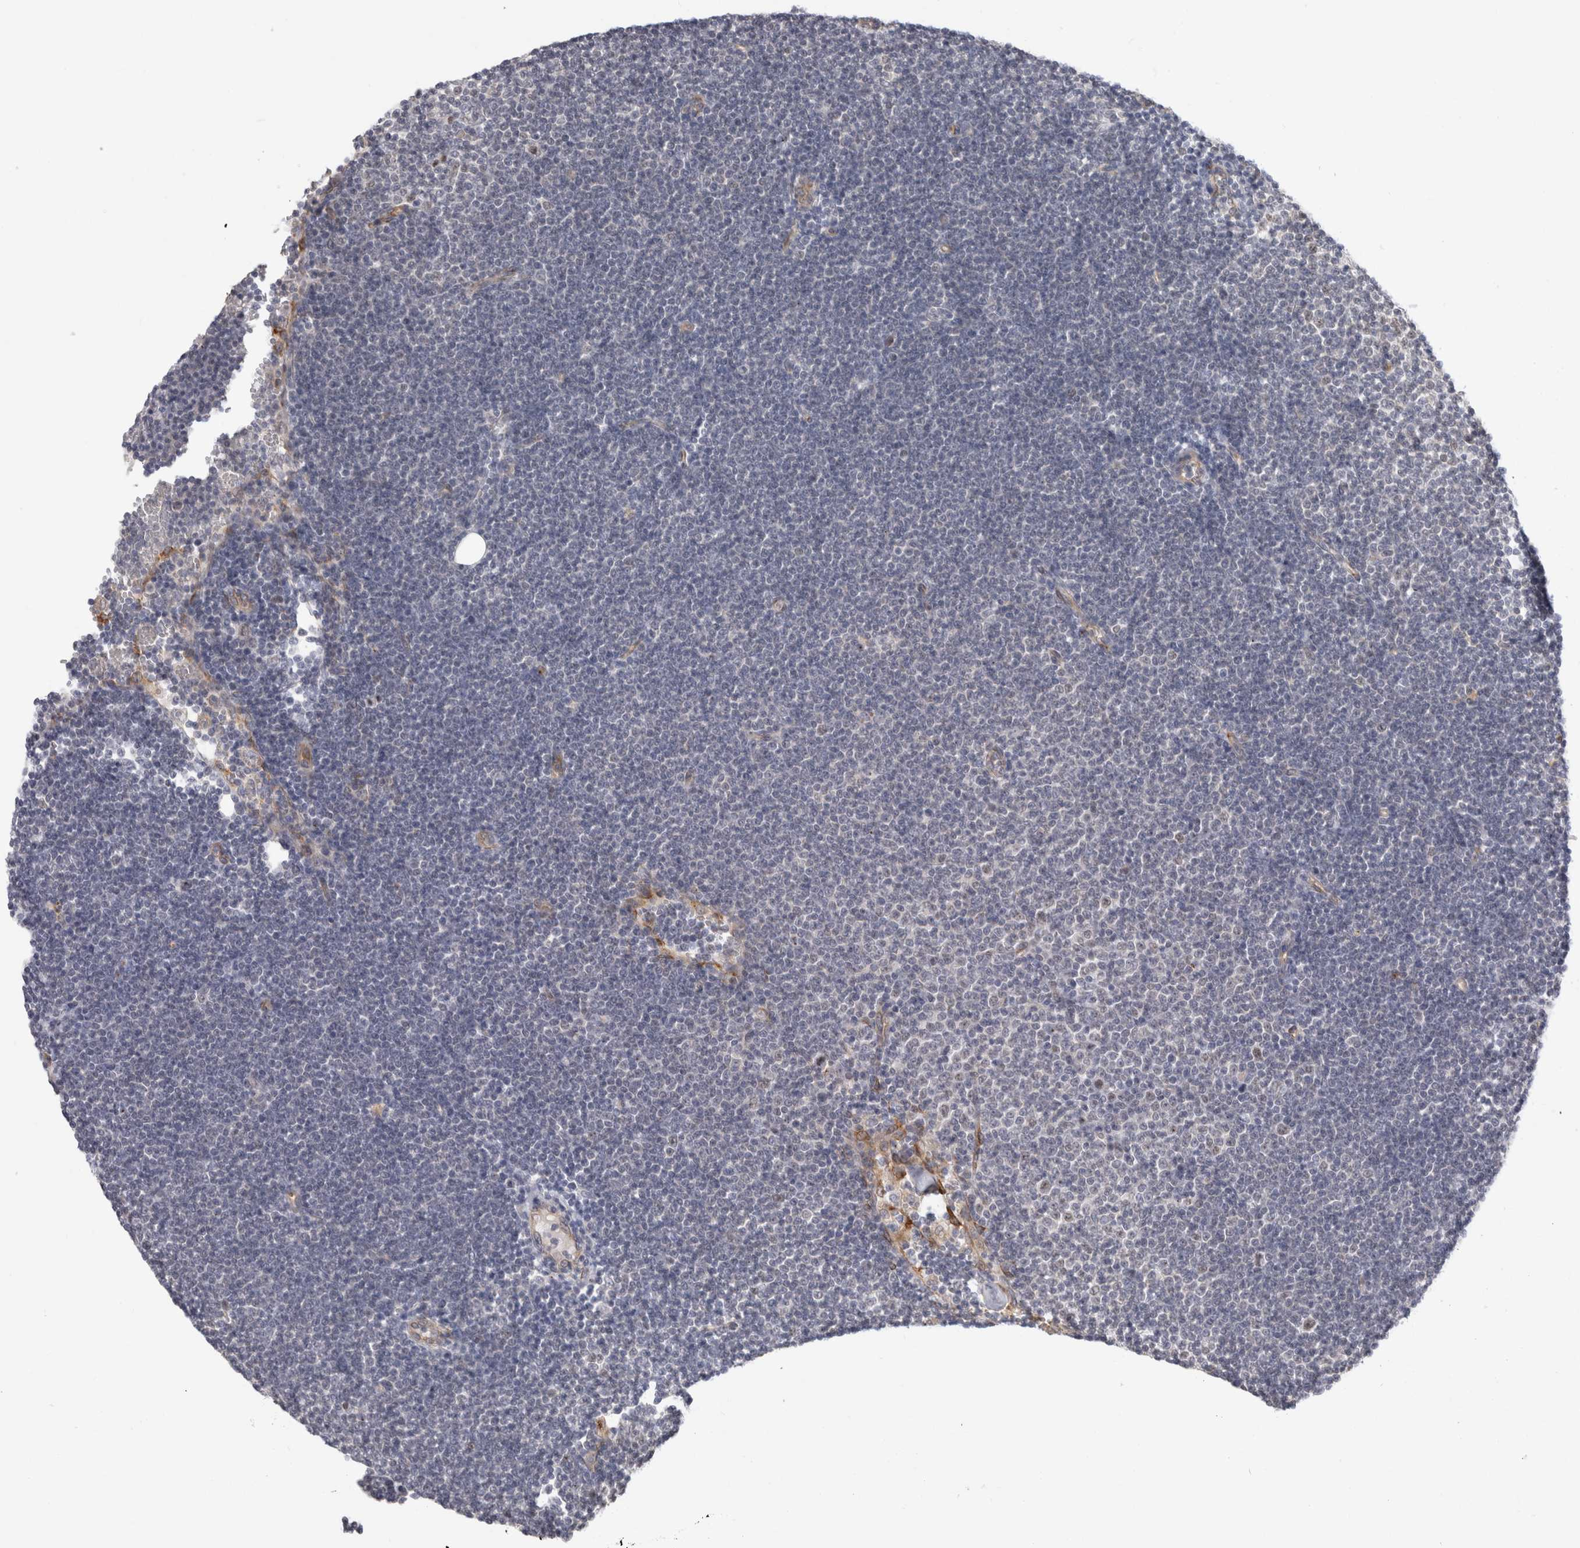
{"staining": {"intensity": "negative", "quantity": "none", "location": "none"}, "tissue": "lymphoma", "cell_type": "Tumor cells", "image_type": "cancer", "snomed": [{"axis": "morphology", "description": "Malignant lymphoma, non-Hodgkin's type, Low grade"}, {"axis": "topography", "description": "Lymph node"}], "caption": "Image shows no protein expression in tumor cells of low-grade malignant lymphoma, non-Hodgkin's type tissue.", "gene": "SYTL5", "patient": {"sex": "female", "age": 53}}